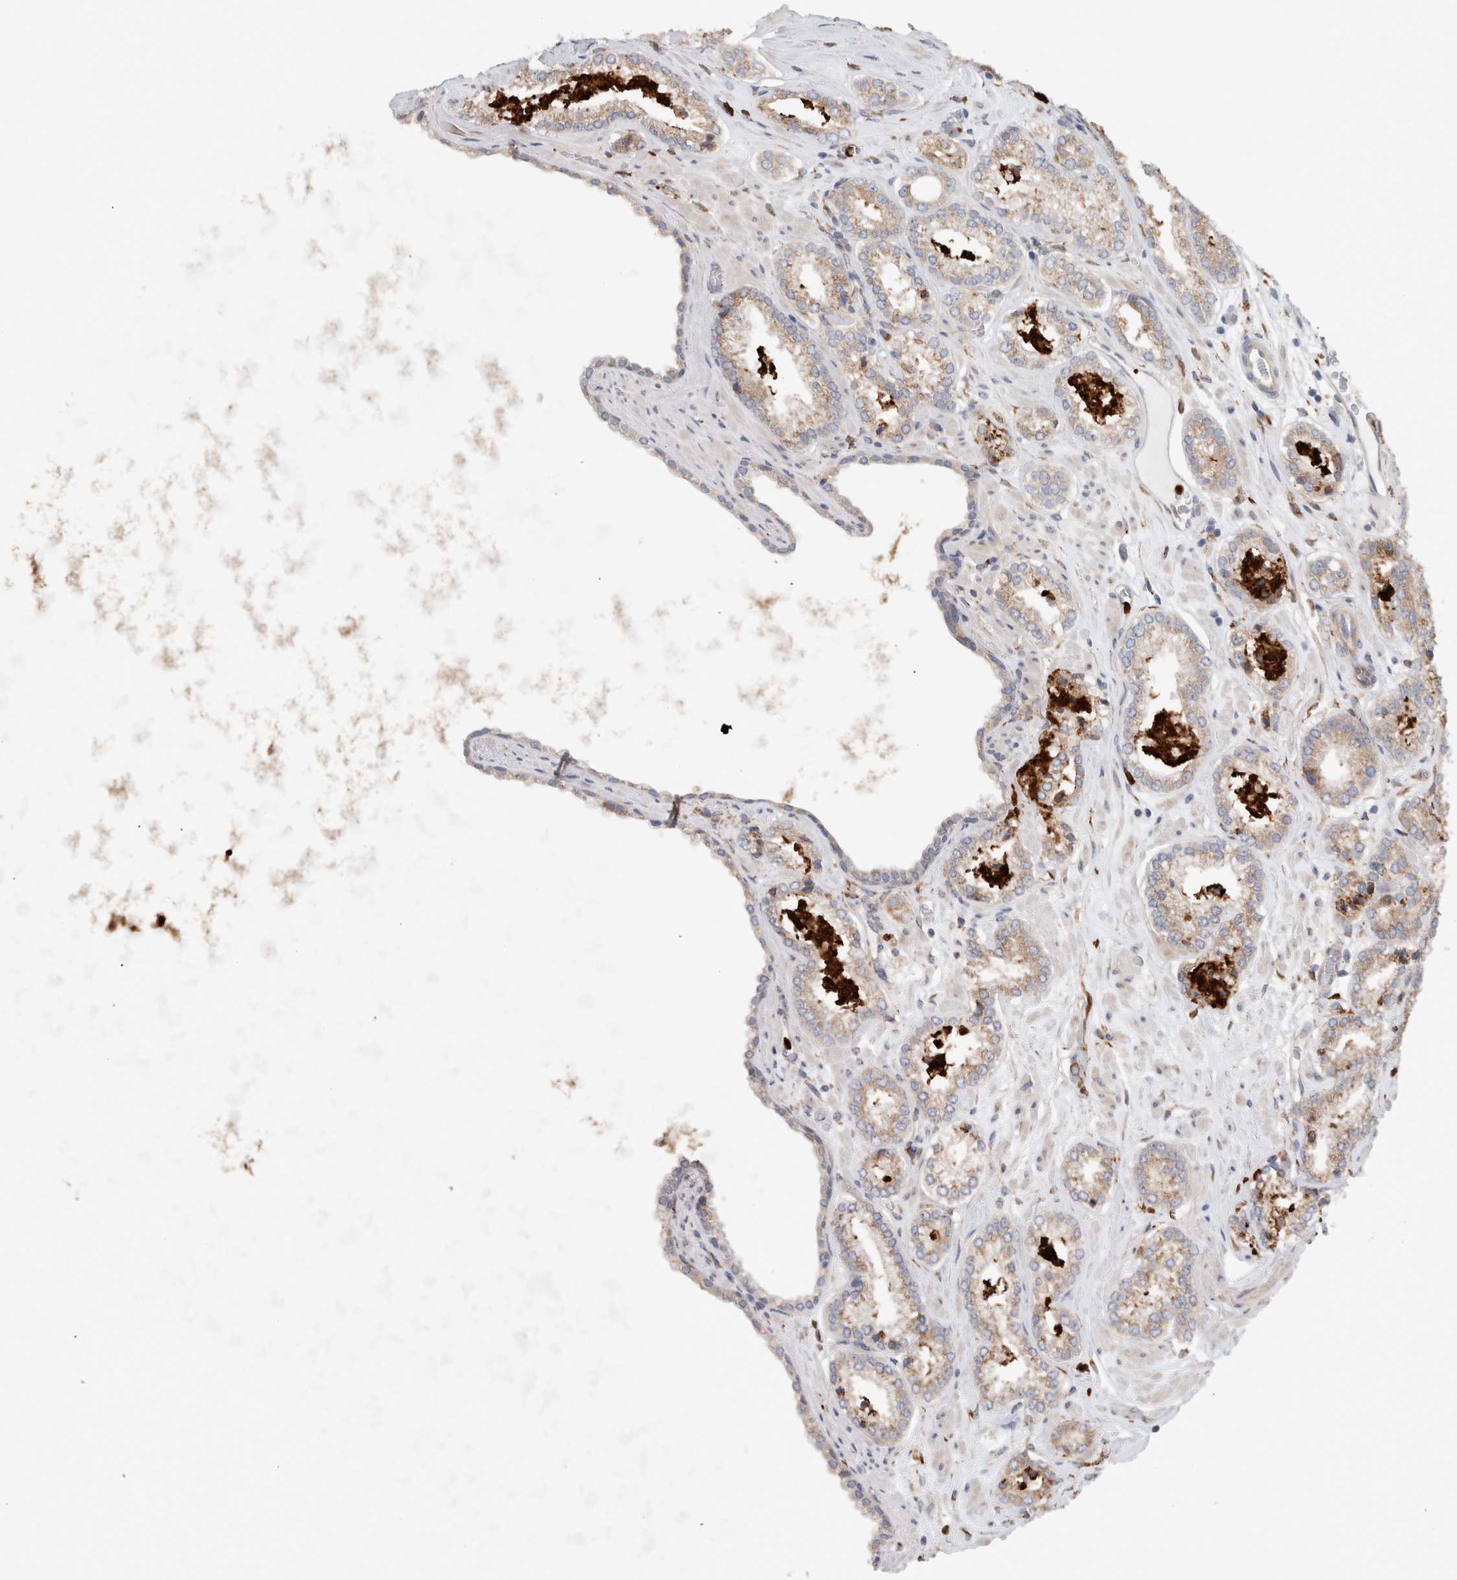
{"staining": {"intensity": "weak", "quantity": ">75%", "location": "cytoplasmic/membranous"}, "tissue": "prostate cancer", "cell_type": "Tumor cells", "image_type": "cancer", "snomed": [{"axis": "morphology", "description": "Adenocarcinoma, Low grade"}, {"axis": "topography", "description": "Prostate"}], "caption": "Human adenocarcinoma (low-grade) (prostate) stained for a protein (brown) reveals weak cytoplasmic/membranous positive positivity in approximately >75% of tumor cells.", "gene": "P4HA1", "patient": {"sex": "male", "age": 62}}